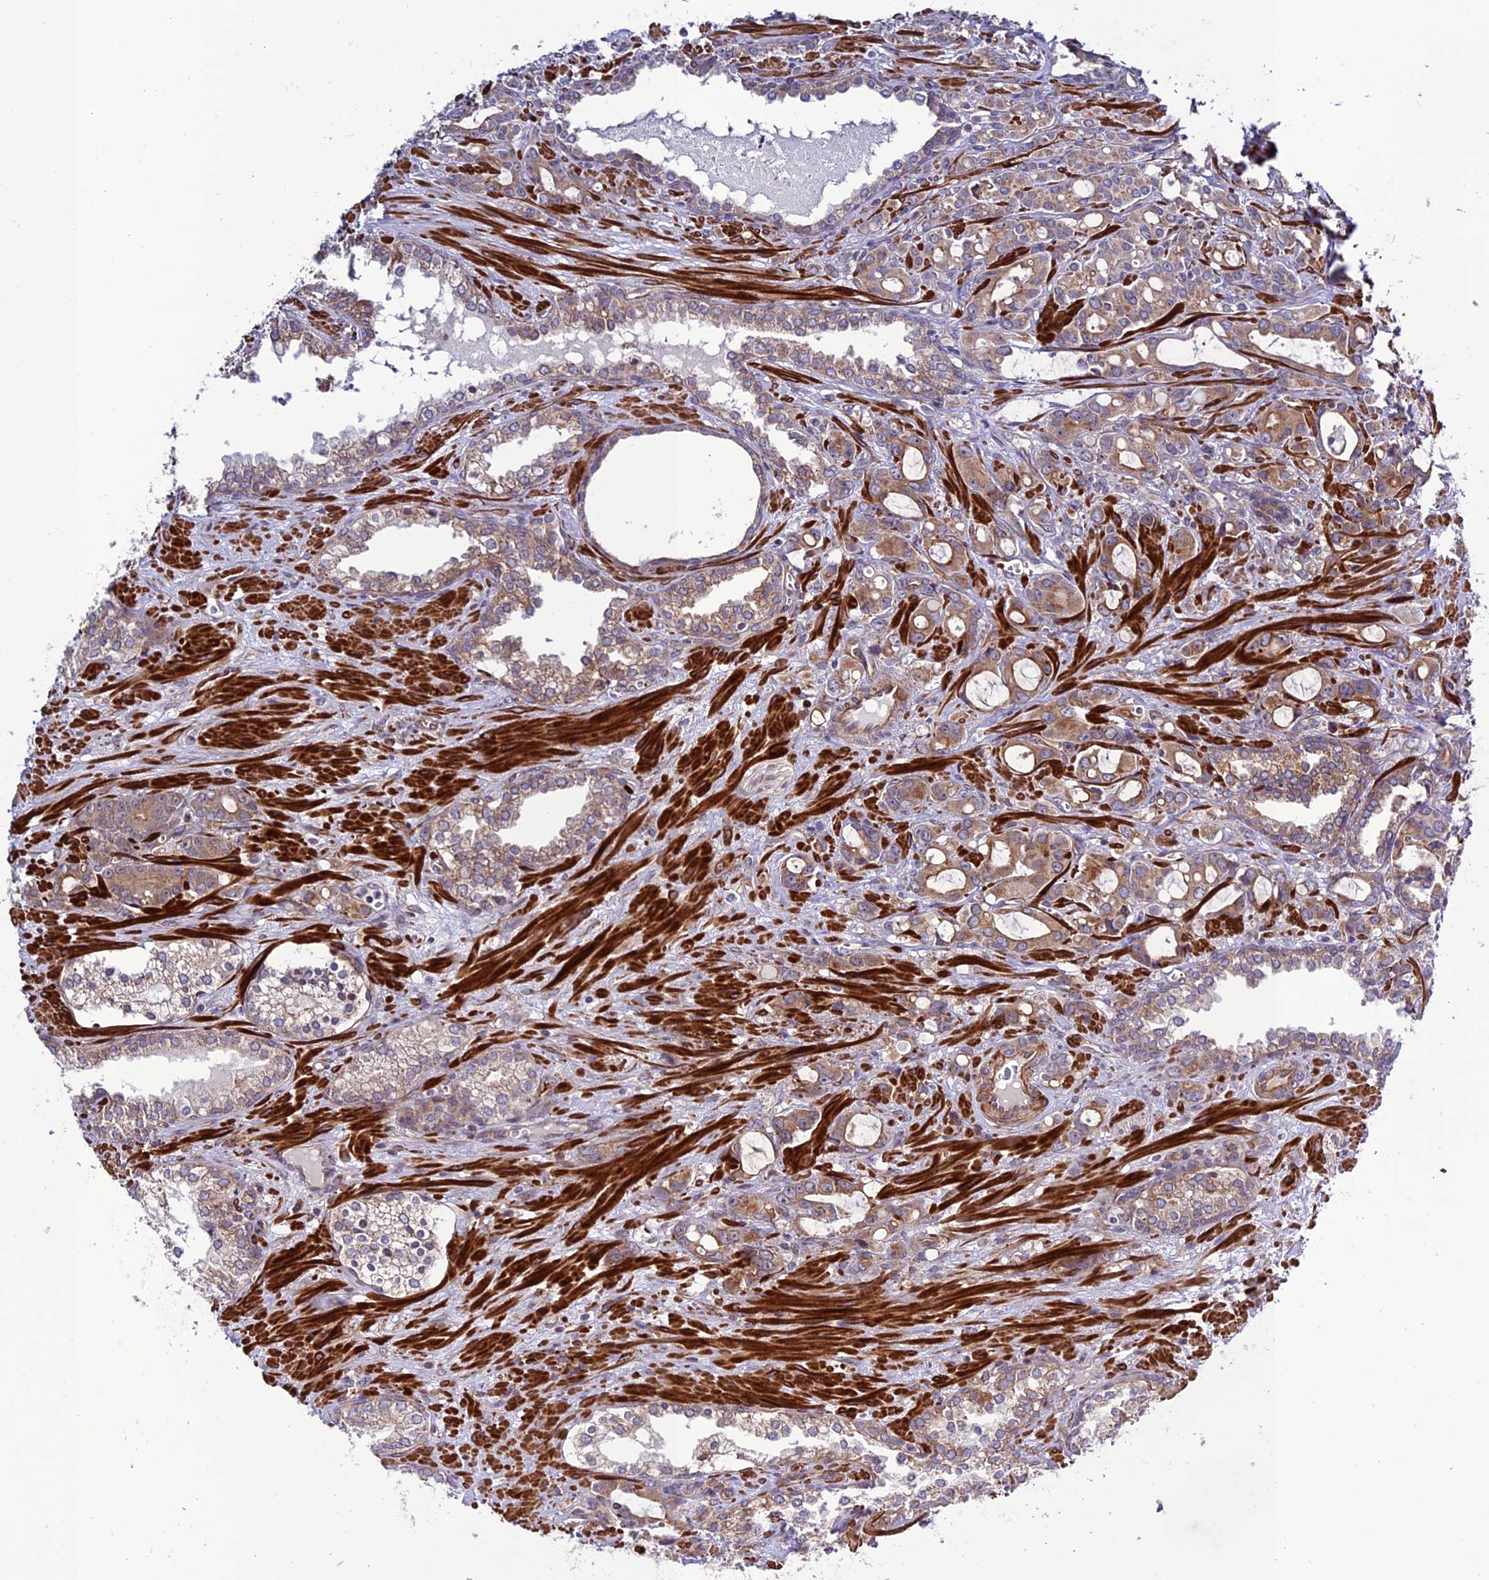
{"staining": {"intensity": "moderate", "quantity": ">75%", "location": "cytoplasmic/membranous"}, "tissue": "prostate cancer", "cell_type": "Tumor cells", "image_type": "cancer", "snomed": [{"axis": "morphology", "description": "Adenocarcinoma, High grade"}, {"axis": "topography", "description": "Prostate"}], "caption": "Protein staining demonstrates moderate cytoplasmic/membranous staining in approximately >75% of tumor cells in prostate adenocarcinoma (high-grade).", "gene": "TNIP3", "patient": {"sex": "male", "age": 72}}